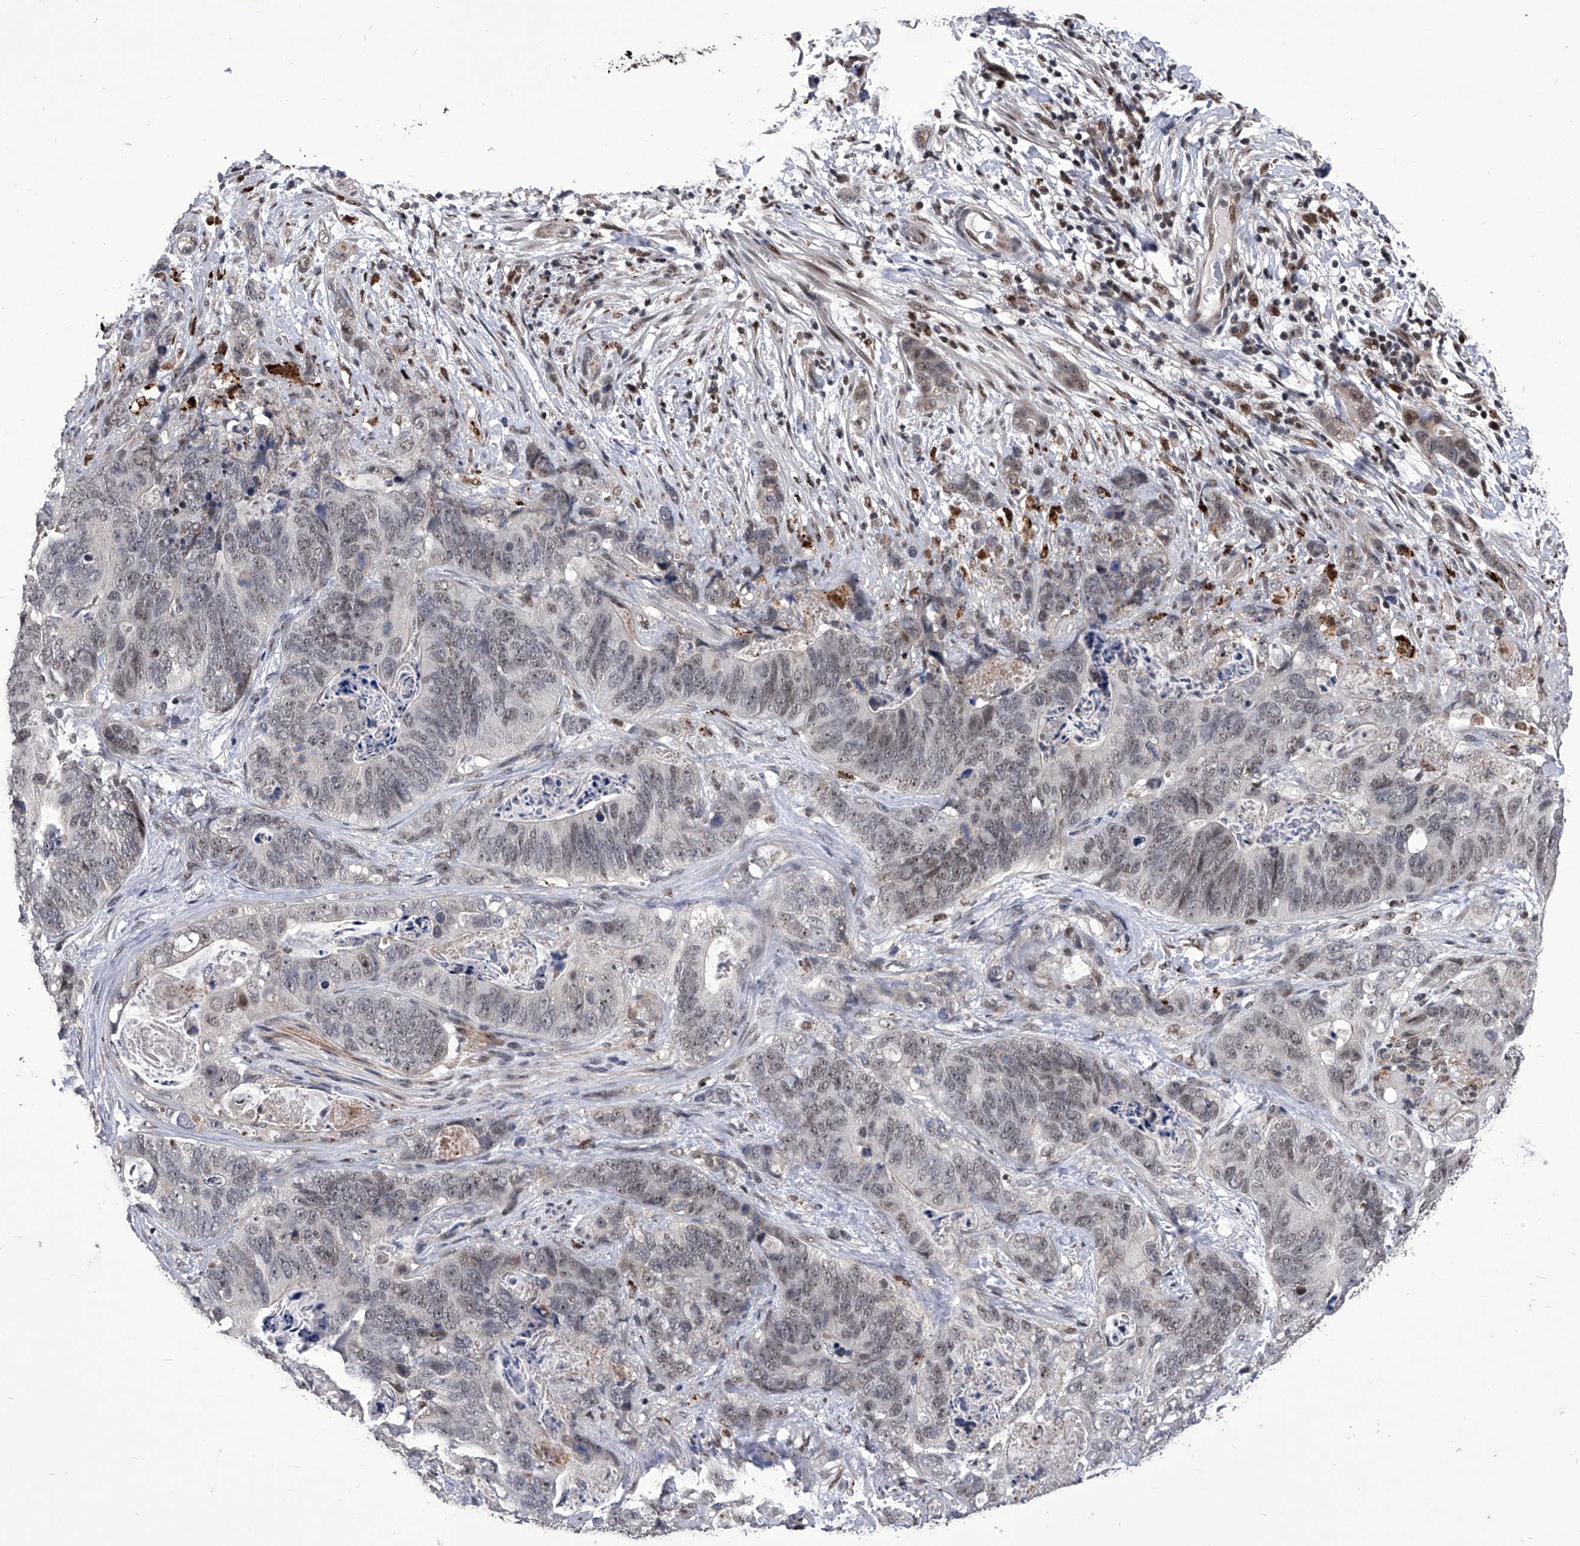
{"staining": {"intensity": "weak", "quantity": "25%-75%", "location": "nuclear"}, "tissue": "stomach cancer", "cell_type": "Tumor cells", "image_type": "cancer", "snomed": [{"axis": "morphology", "description": "Normal tissue, NOS"}, {"axis": "morphology", "description": "Adenocarcinoma, NOS"}, {"axis": "topography", "description": "Stomach"}], "caption": "Stomach adenocarcinoma stained with immunohistochemistry (IHC) displays weak nuclear expression in about 25%-75% of tumor cells. (brown staining indicates protein expression, while blue staining denotes nuclei).", "gene": "CMTR1", "patient": {"sex": "female", "age": 89}}